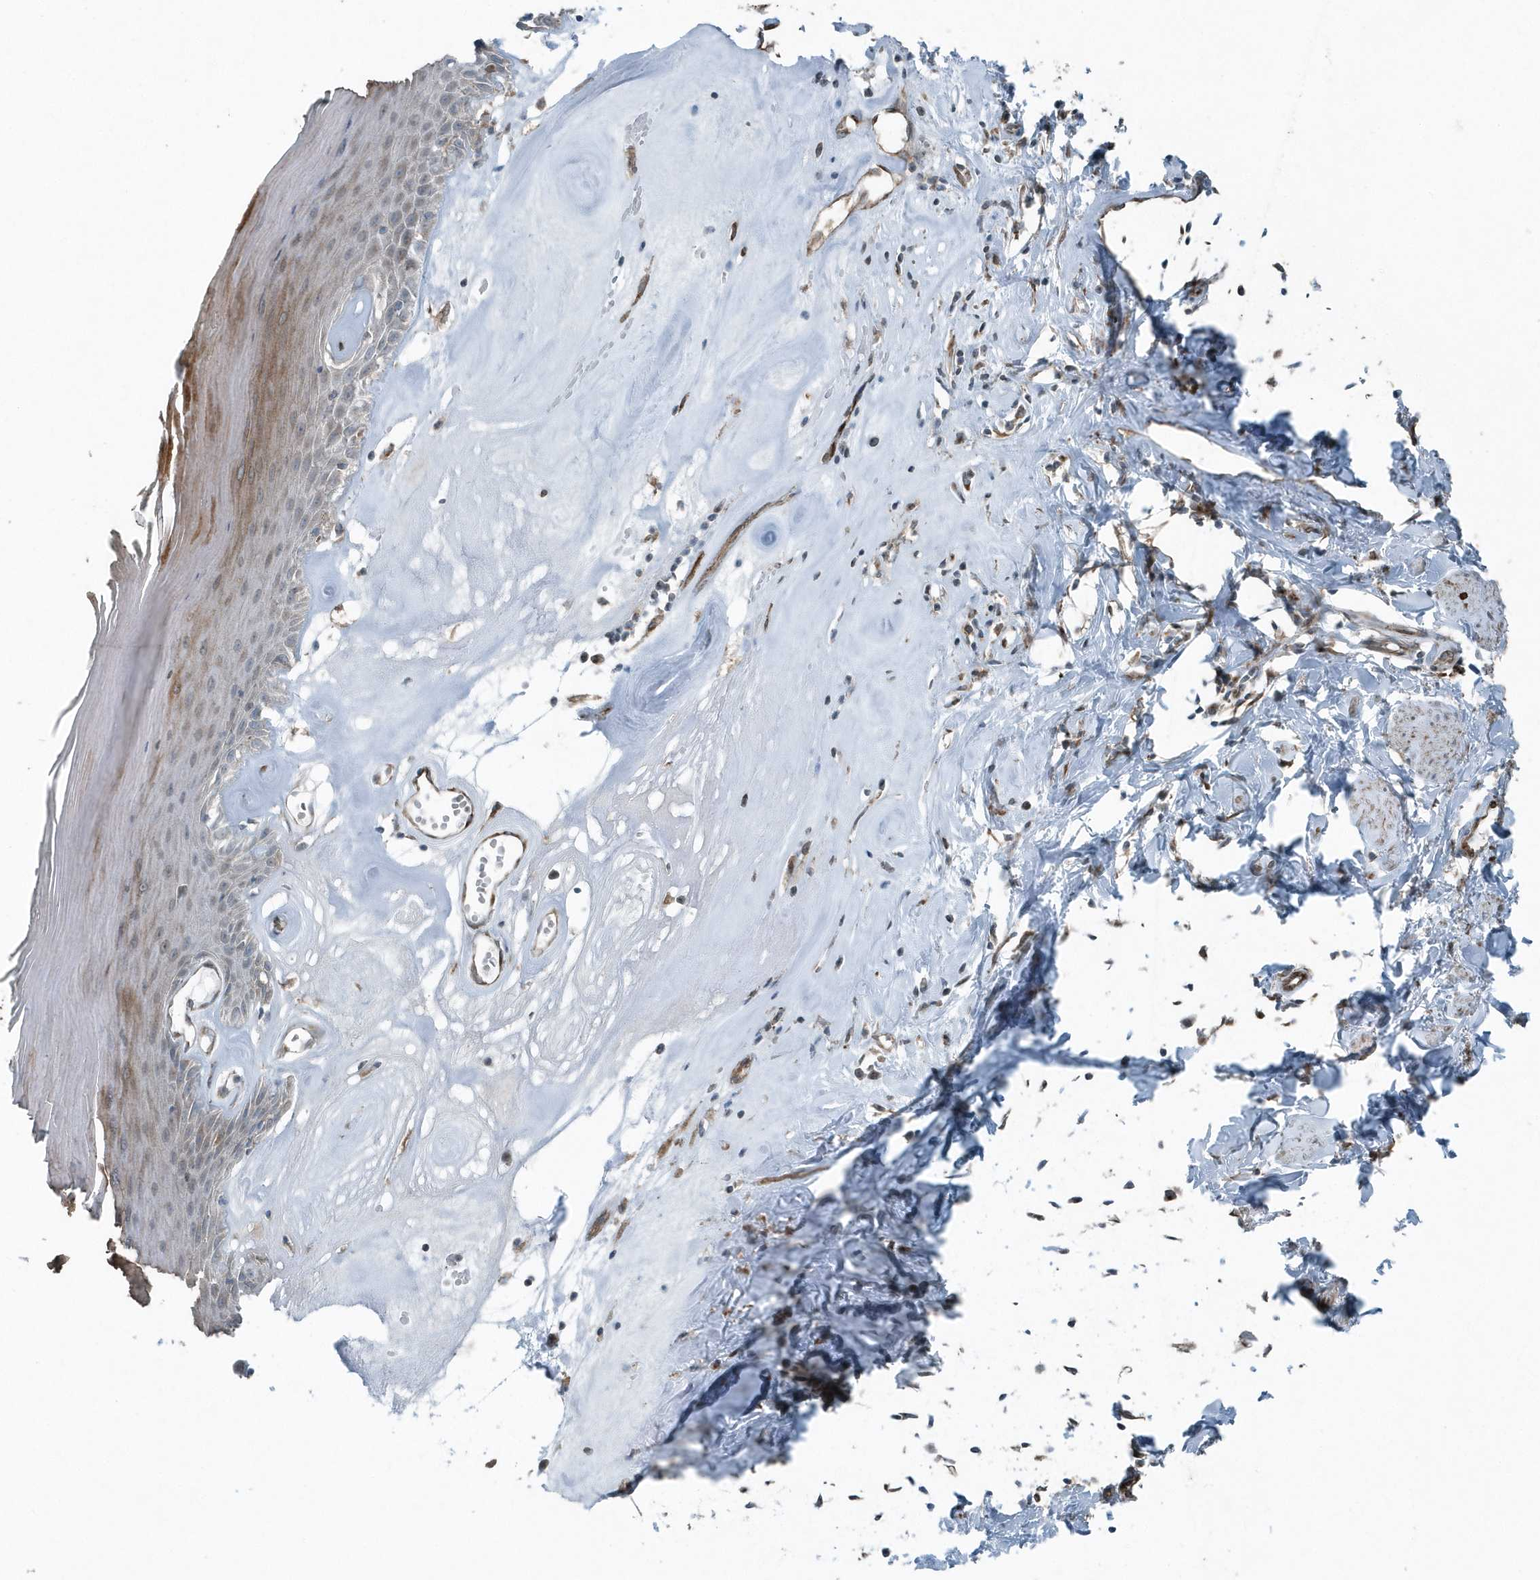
{"staining": {"intensity": "moderate", "quantity": "25%-75%", "location": "cytoplasmic/membranous"}, "tissue": "skin", "cell_type": "Epidermal cells", "image_type": "normal", "snomed": [{"axis": "morphology", "description": "Normal tissue, NOS"}, {"axis": "morphology", "description": "Inflammation, NOS"}, {"axis": "topography", "description": "Vulva"}], "caption": "Human skin stained for a protein (brown) shows moderate cytoplasmic/membranous positive staining in about 25%-75% of epidermal cells.", "gene": "GCC2", "patient": {"sex": "female", "age": 84}}